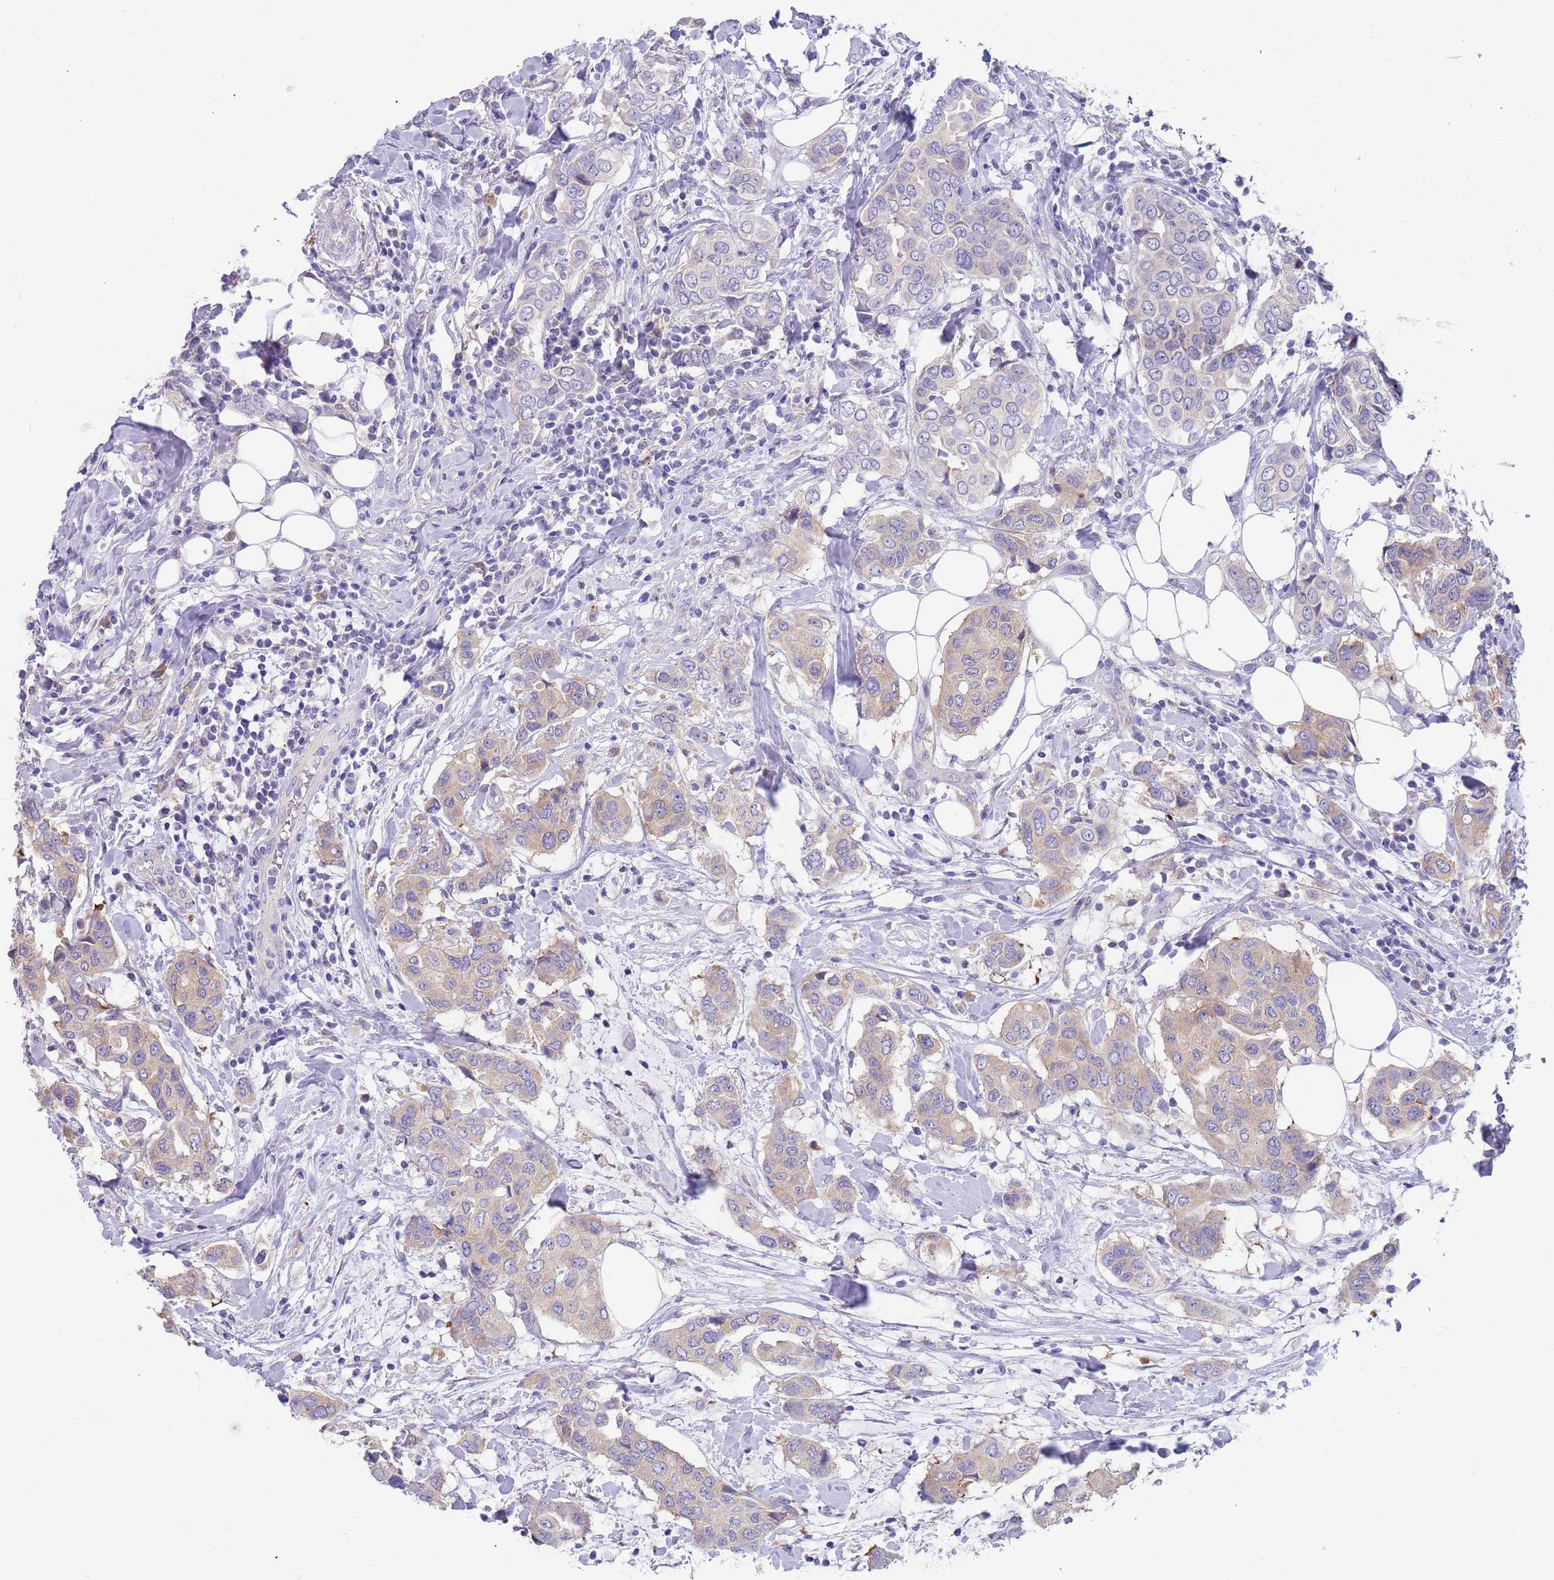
{"staining": {"intensity": "weak", "quantity": "25%-75%", "location": "cytoplasmic/membranous"}, "tissue": "breast cancer", "cell_type": "Tumor cells", "image_type": "cancer", "snomed": [{"axis": "morphology", "description": "Lobular carcinoma"}, {"axis": "topography", "description": "Breast"}], "caption": "DAB (3,3'-diaminobenzidine) immunohistochemical staining of breast cancer (lobular carcinoma) displays weak cytoplasmic/membranous protein positivity in approximately 25%-75% of tumor cells. Nuclei are stained in blue.", "gene": "TYW1", "patient": {"sex": "female", "age": 51}}